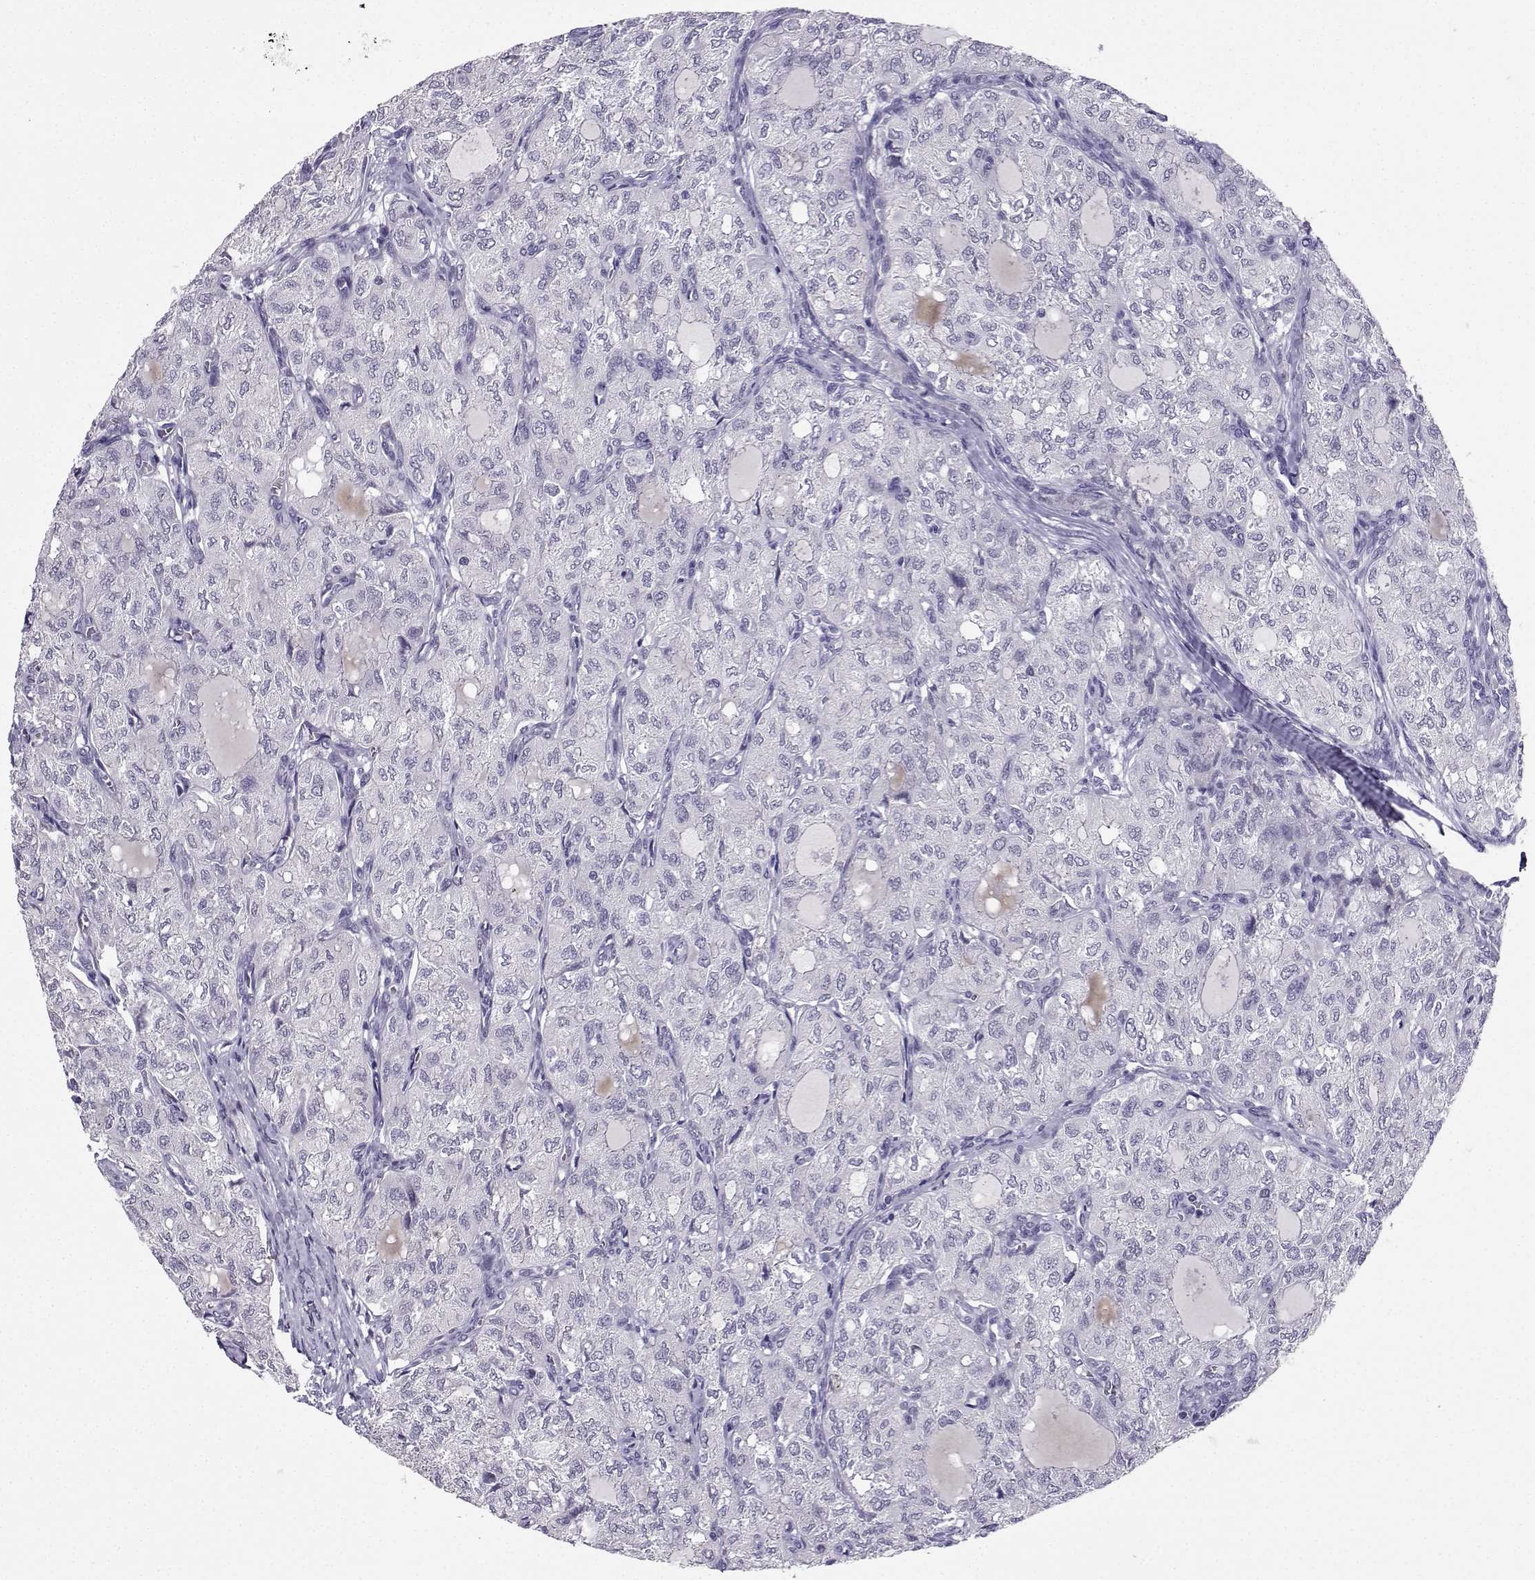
{"staining": {"intensity": "negative", "quantity": "none", "location": "none"}, "tissue": "thyroid cancer", "cell_type": "Tumor cells", "image_type": "cancer", "snomed": [{"axis": "morphology", "description": "Follicular adenoma carcinoma, NOS"}, {"axis": "topography", "description": "Thyroid gland"}], "caption": "This micrograph is of thyroid cancer stained with immunohistochemistry to label a protein in brown with the nuclei are counter-stained blue. There is no positivity in tumor cells. (DAB IHC visualized using brightfield microscopy, high magnification).", "gene": "TBR1", "patient": {"sex": "male", "age": 75}}